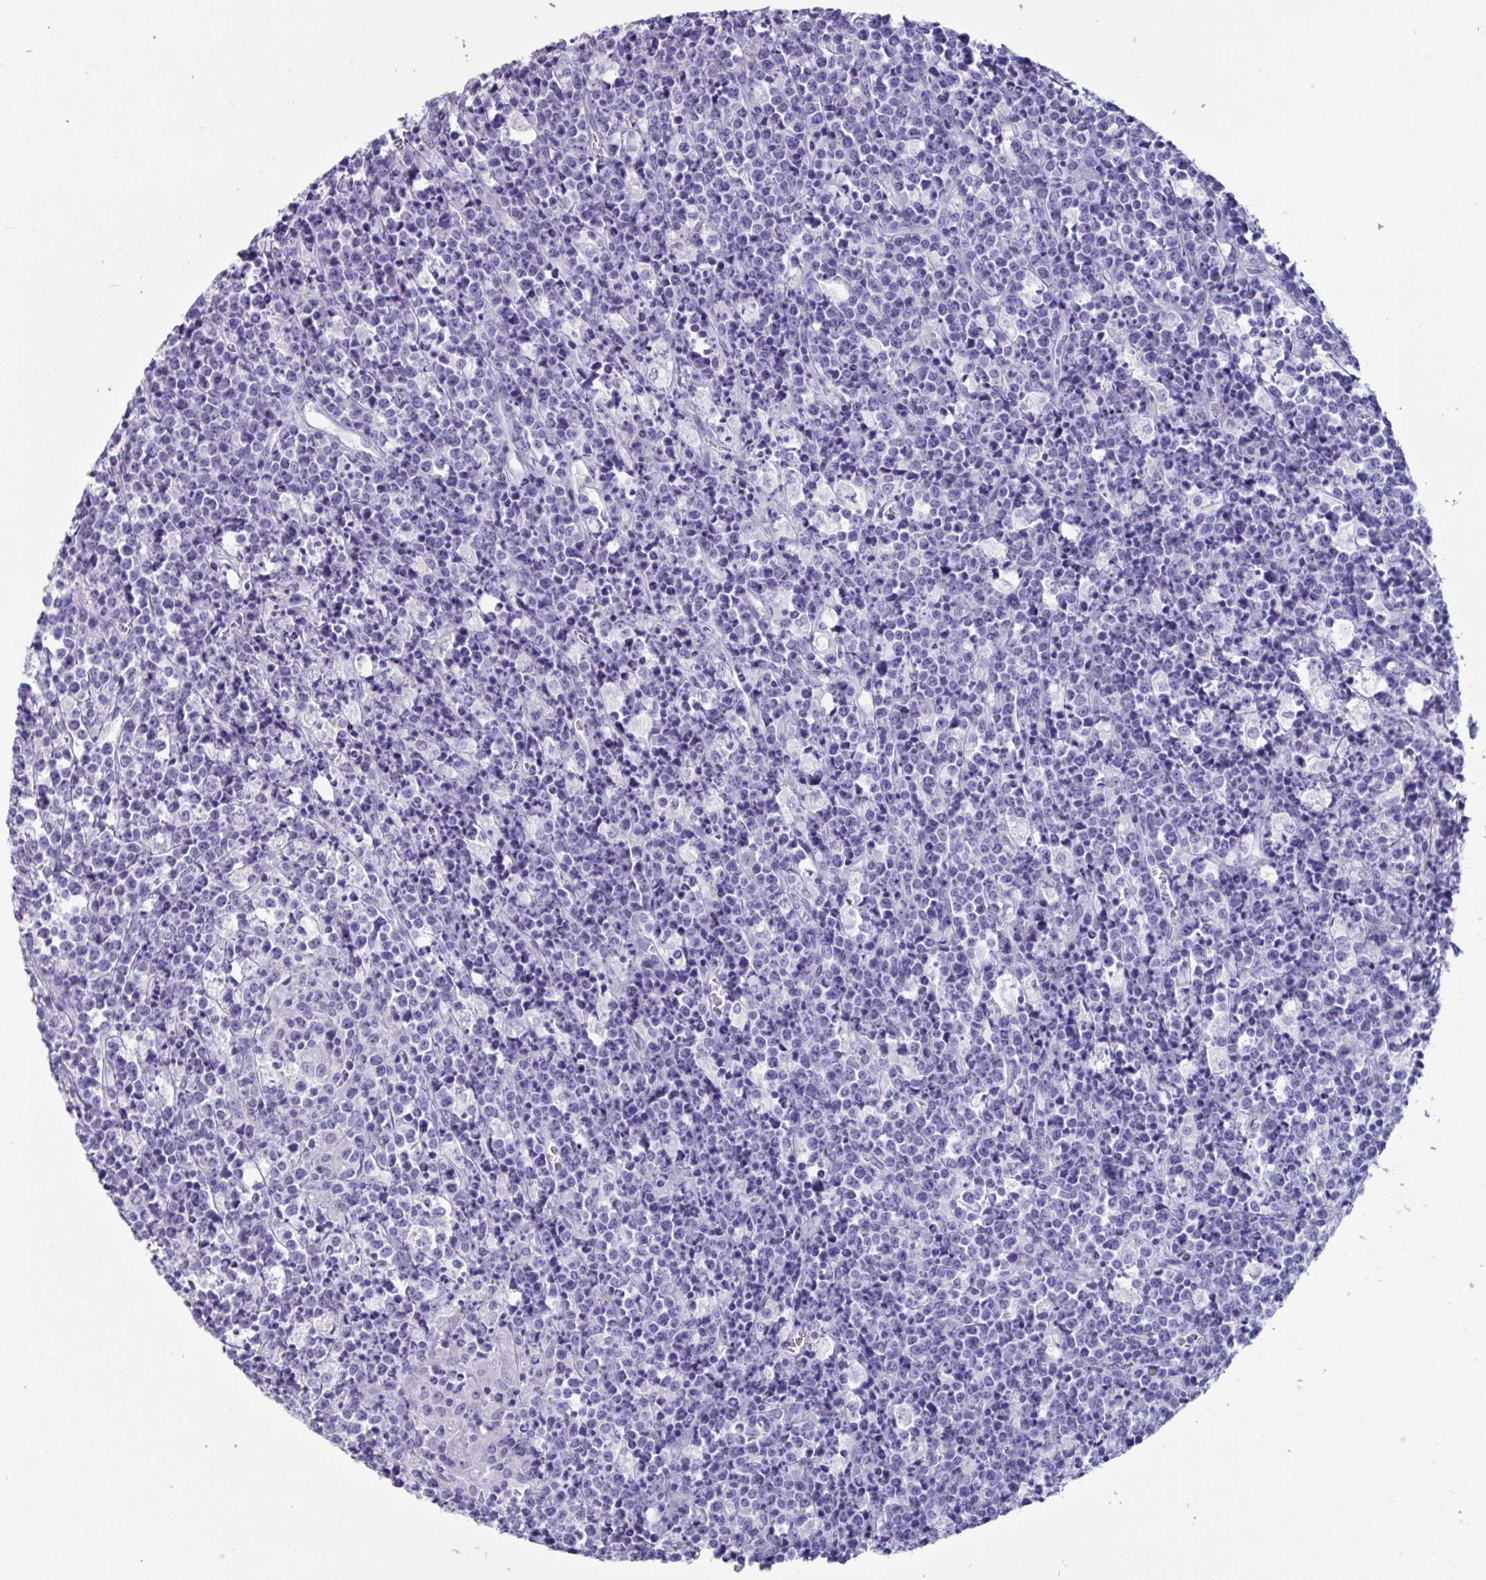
{"staining": {"intensity": "negative", "quantity": "none", "location": "none"}, "tissue": "lymphoma", "cell_type": "Tumor cells", "image_type": "cancer", "snomed": [{"axis": "morphology", "description": "Malignant lymphoma, non-Hodgkin's type, High grade"}, {"axis": "topography", "description": "Ovary"}], "caption": "DAB (3,3'-diaminobenzidine) immunohistochemical staining of human malignant lymphoma, non-Hodgkin's type (high-grade) displays no significant staining in tumor cells.", "gene": "TNNC1", "patient": {"sex": "female", "age": 56}}